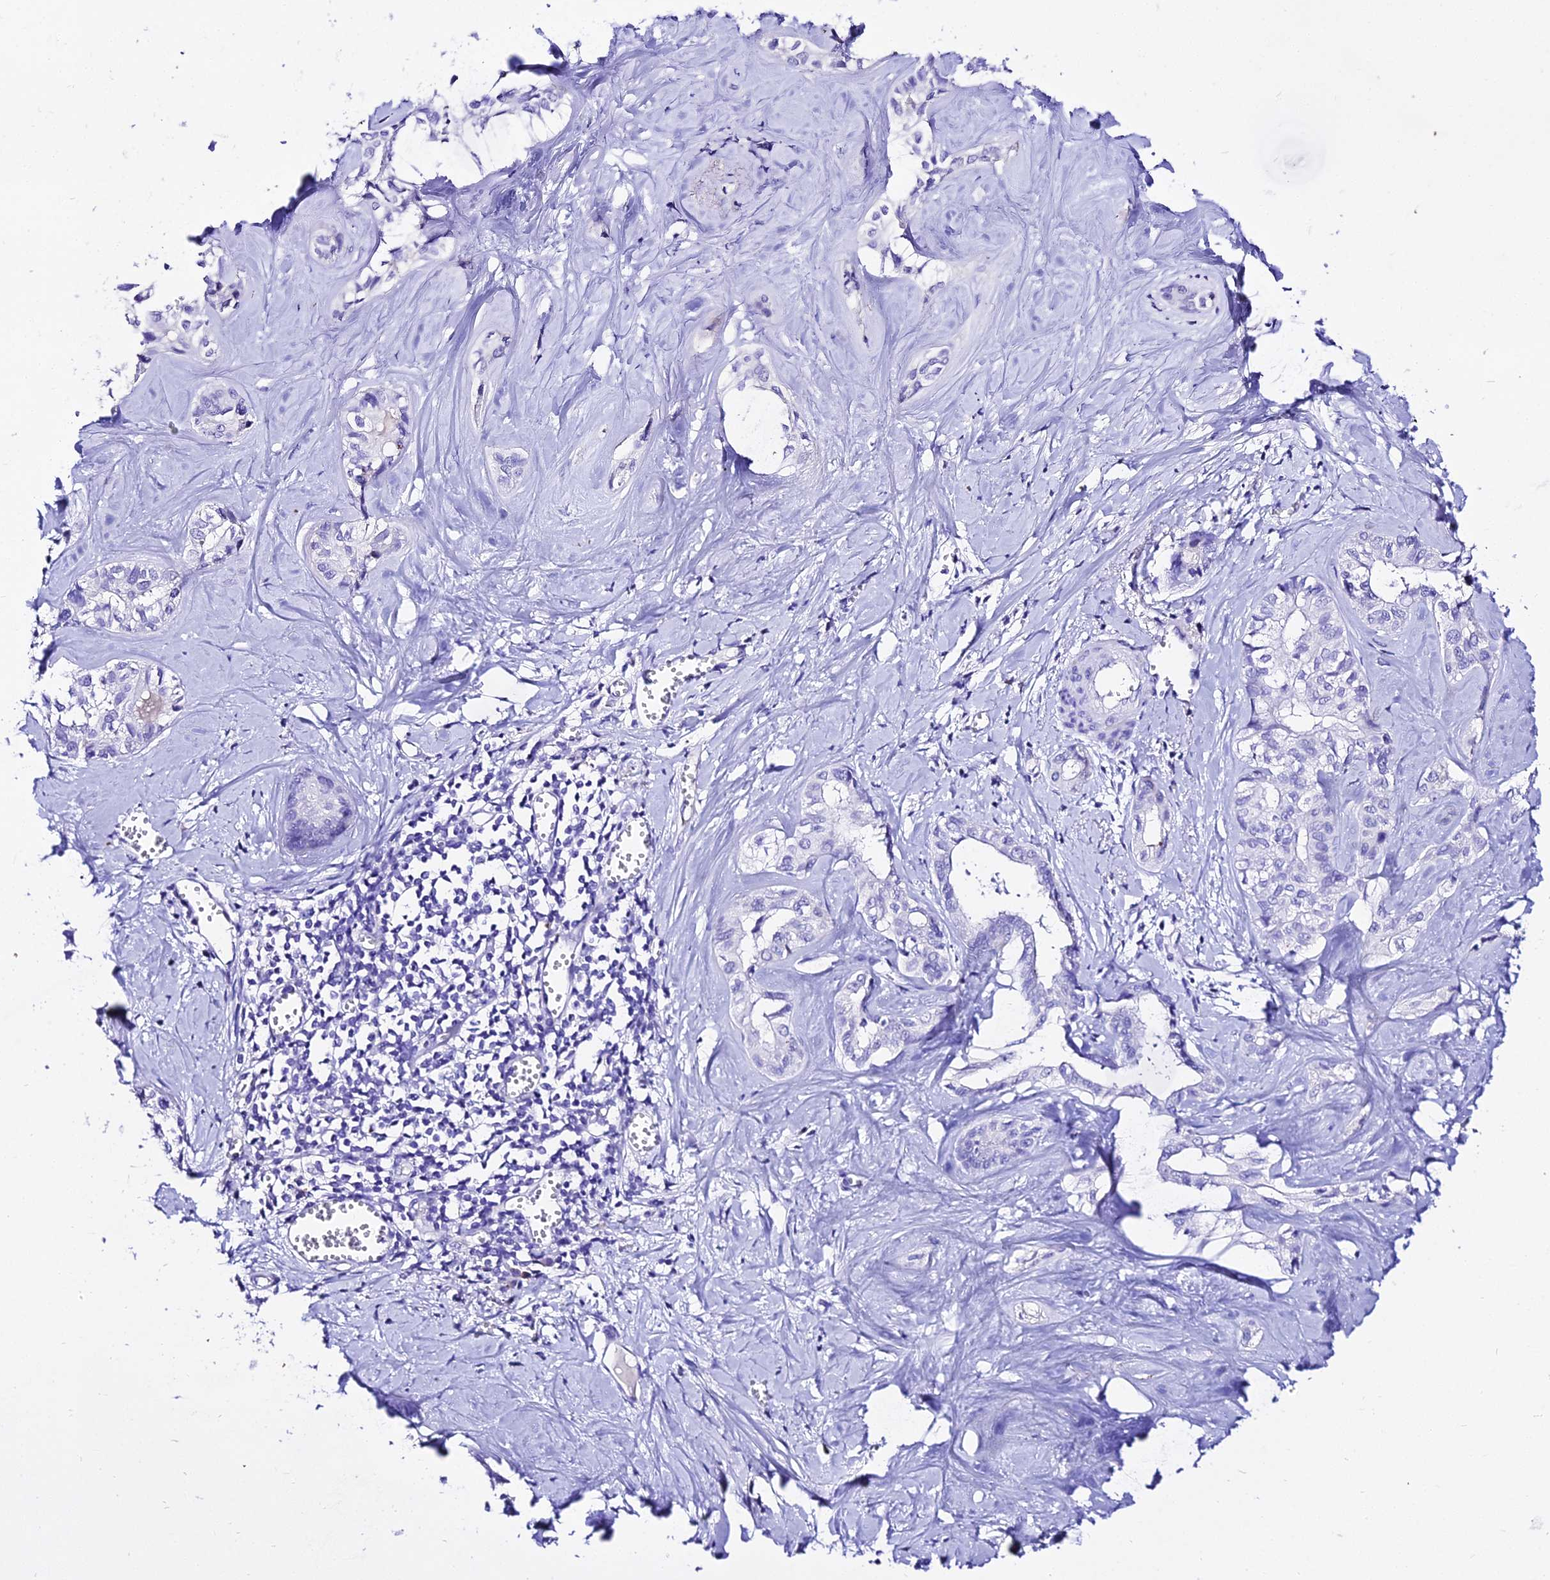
{"staining": {"intensity": "negative", "quantity": "none", "location": "none"}, "tissue": "liver cancer", "cell_type": "Tumor cells", "image_type": "cancer", "snomed": [{"axis": "morphology", "description": "Cholangiocarcinoma"}, {"axis": "topography", "description": "Liver"}], "caption": "Immunohistochemistry (IHC) of cholangiocarcinoma (liver) shows no staining in tumor cells. (DAB (3,3'-diaminobenzidine) immunohistochemistry visualized using brightfield microscopy, high magnification).", "gene": "DEFB106A", "patient": {"sex": "female", "age": 77}}